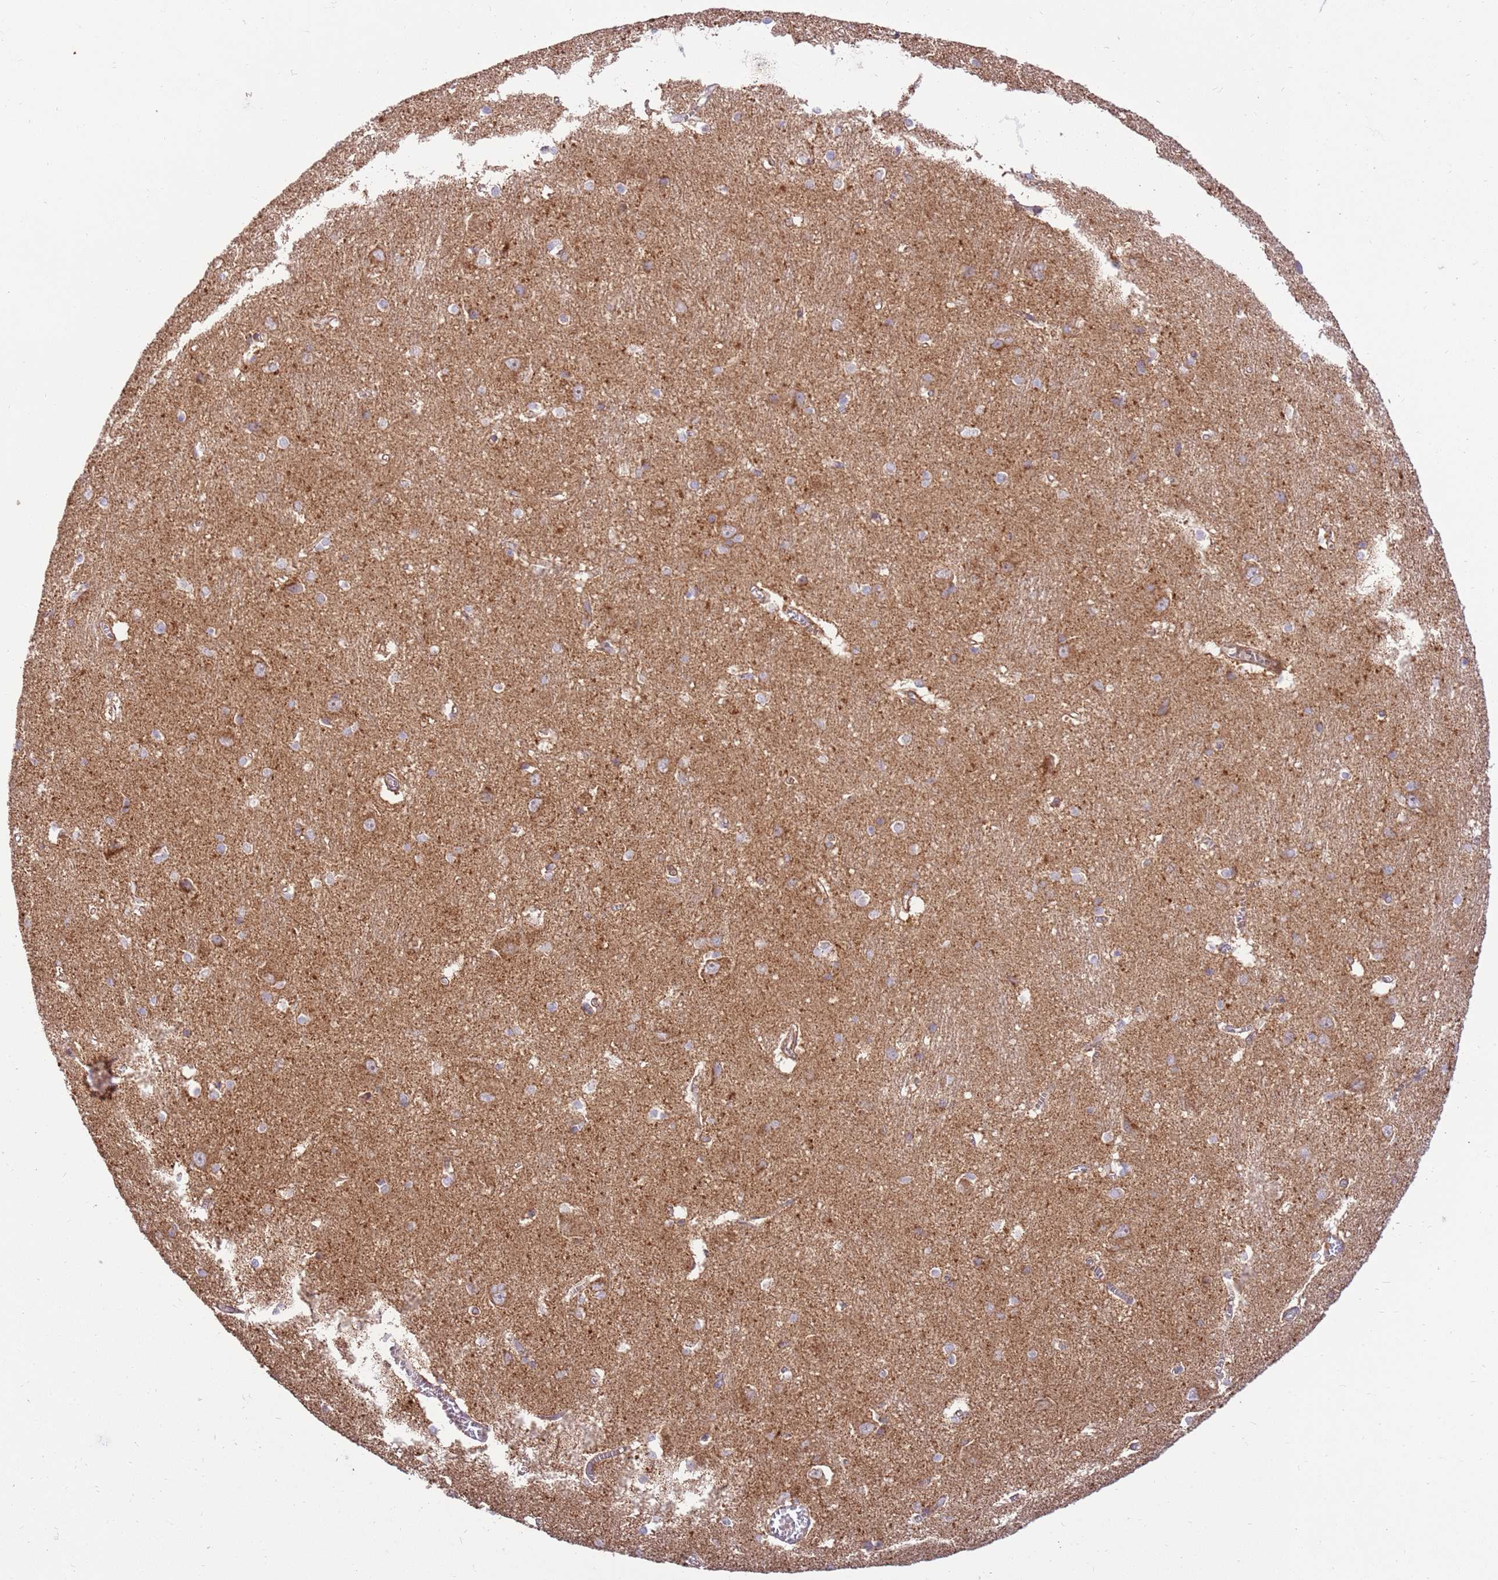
{"staining": {"intensity": "moderate", "quantity": "<25%", "location": "cytoplasmic/membranous"}, "tissue": "caudate", "cell_type": "Glial cells", "image_type": "normal", "snomed": [{"axis": "morphology", "description": "Normal tissue, NOS"}, {"axis": "topography", "description": "Lateral ventricle wall"}], "caption": "Immunohistochemistry (IHC) photomicrograph of benign caudate stained for a protein (brown), which exhibits low levels of moderate cytoplasmic/membranous expression in about <25% of glial cells.", "gene": "SPATA2L", "patient": {"sex": "male", "age": 37}}